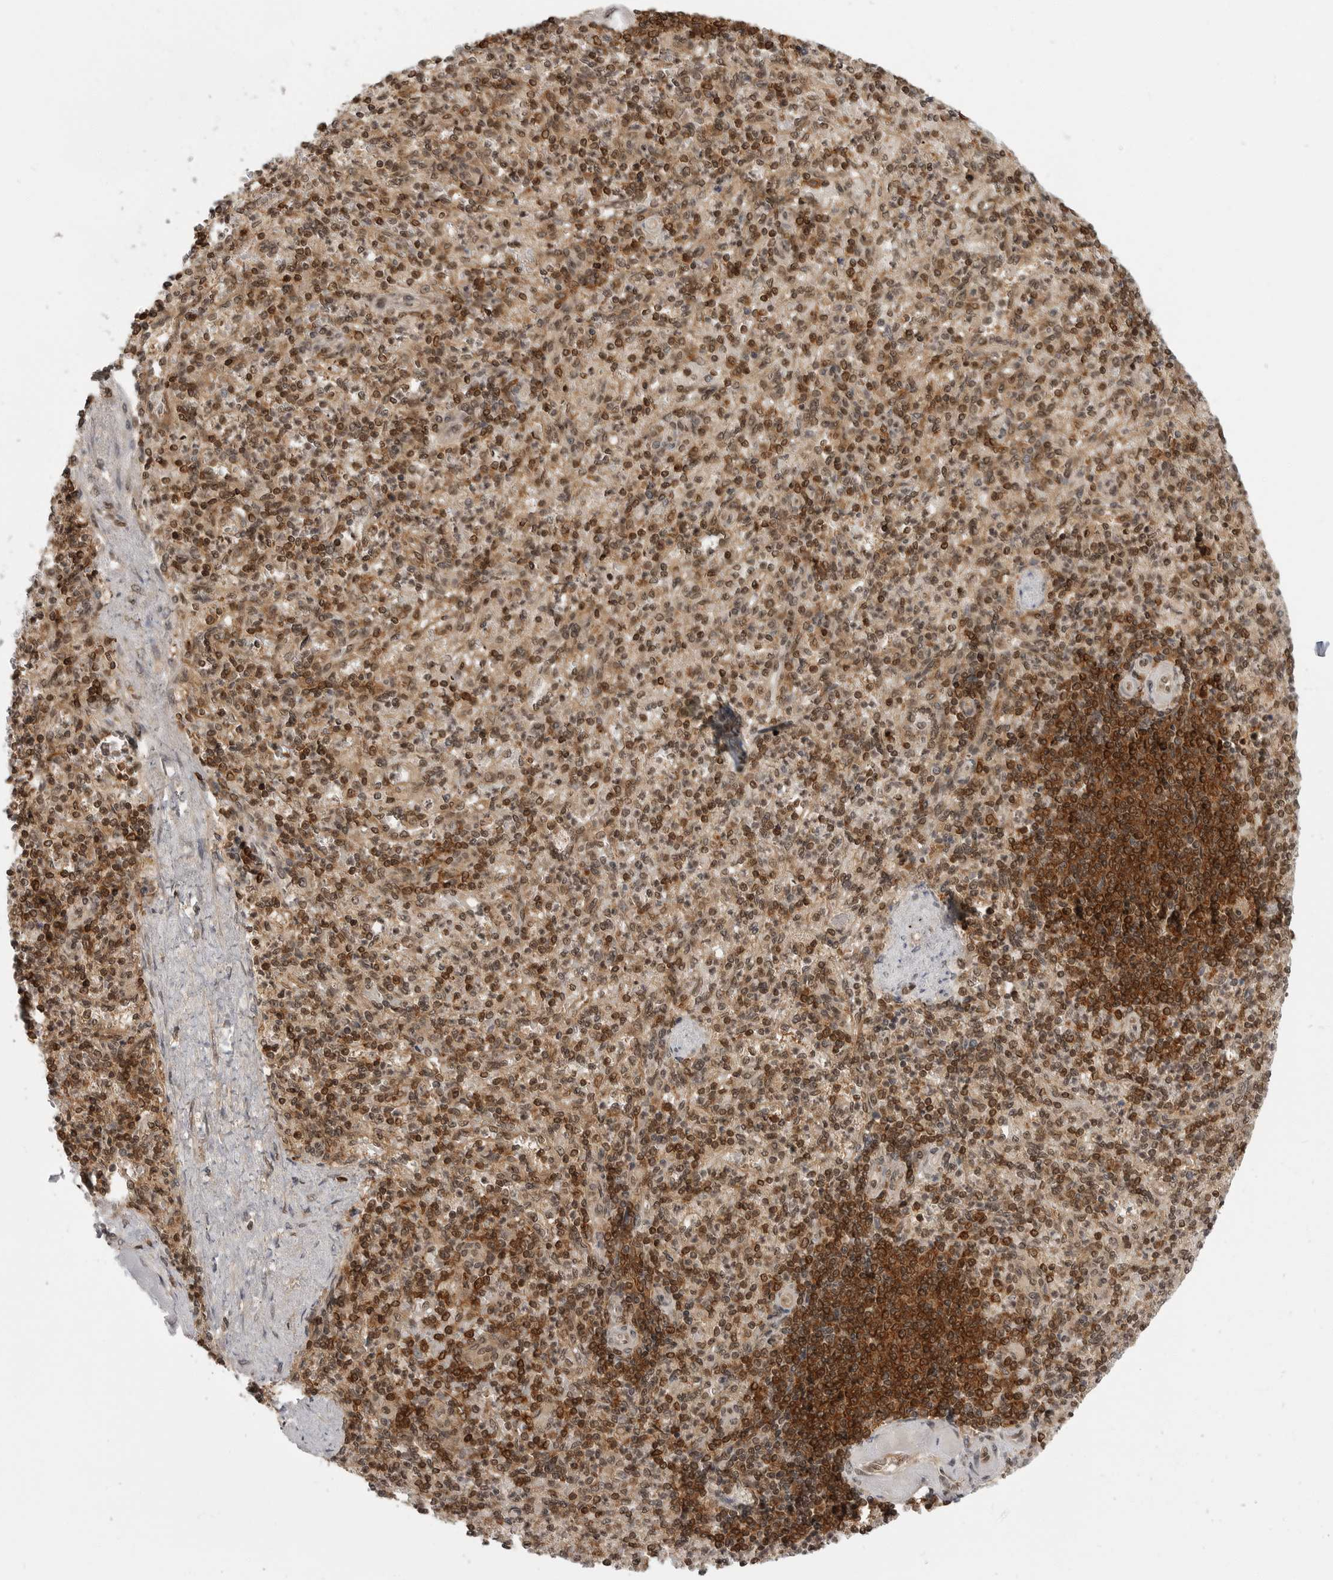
{"staining": {"intensity": "moderate", "quantity": ">75%", "location": "cytoplasmic/membranous,nuclear"}, "tissue": "spleen", "cell_type": "Cells in red pulp", "image_type": "normal", "snomed": [{"axis": "morphology", "description": "Normal tissue, NOS"}, {"axis": "topography", "description": "Spleen"}], "caption": "A high-resolution micrograph shows IHC staining of normal spleen, which reveals moderate cytoplasmic/membranous,nuclear expression in about >75% of cells in red pulp. The staining was performed using DAB (3,3'-diaminobenzidine), with brown indicating positive protein expression. Nuclei are stained blue with hematoxylin.", "gene": "SZRD1", "patient": {"sex": "female", "age": 74}}